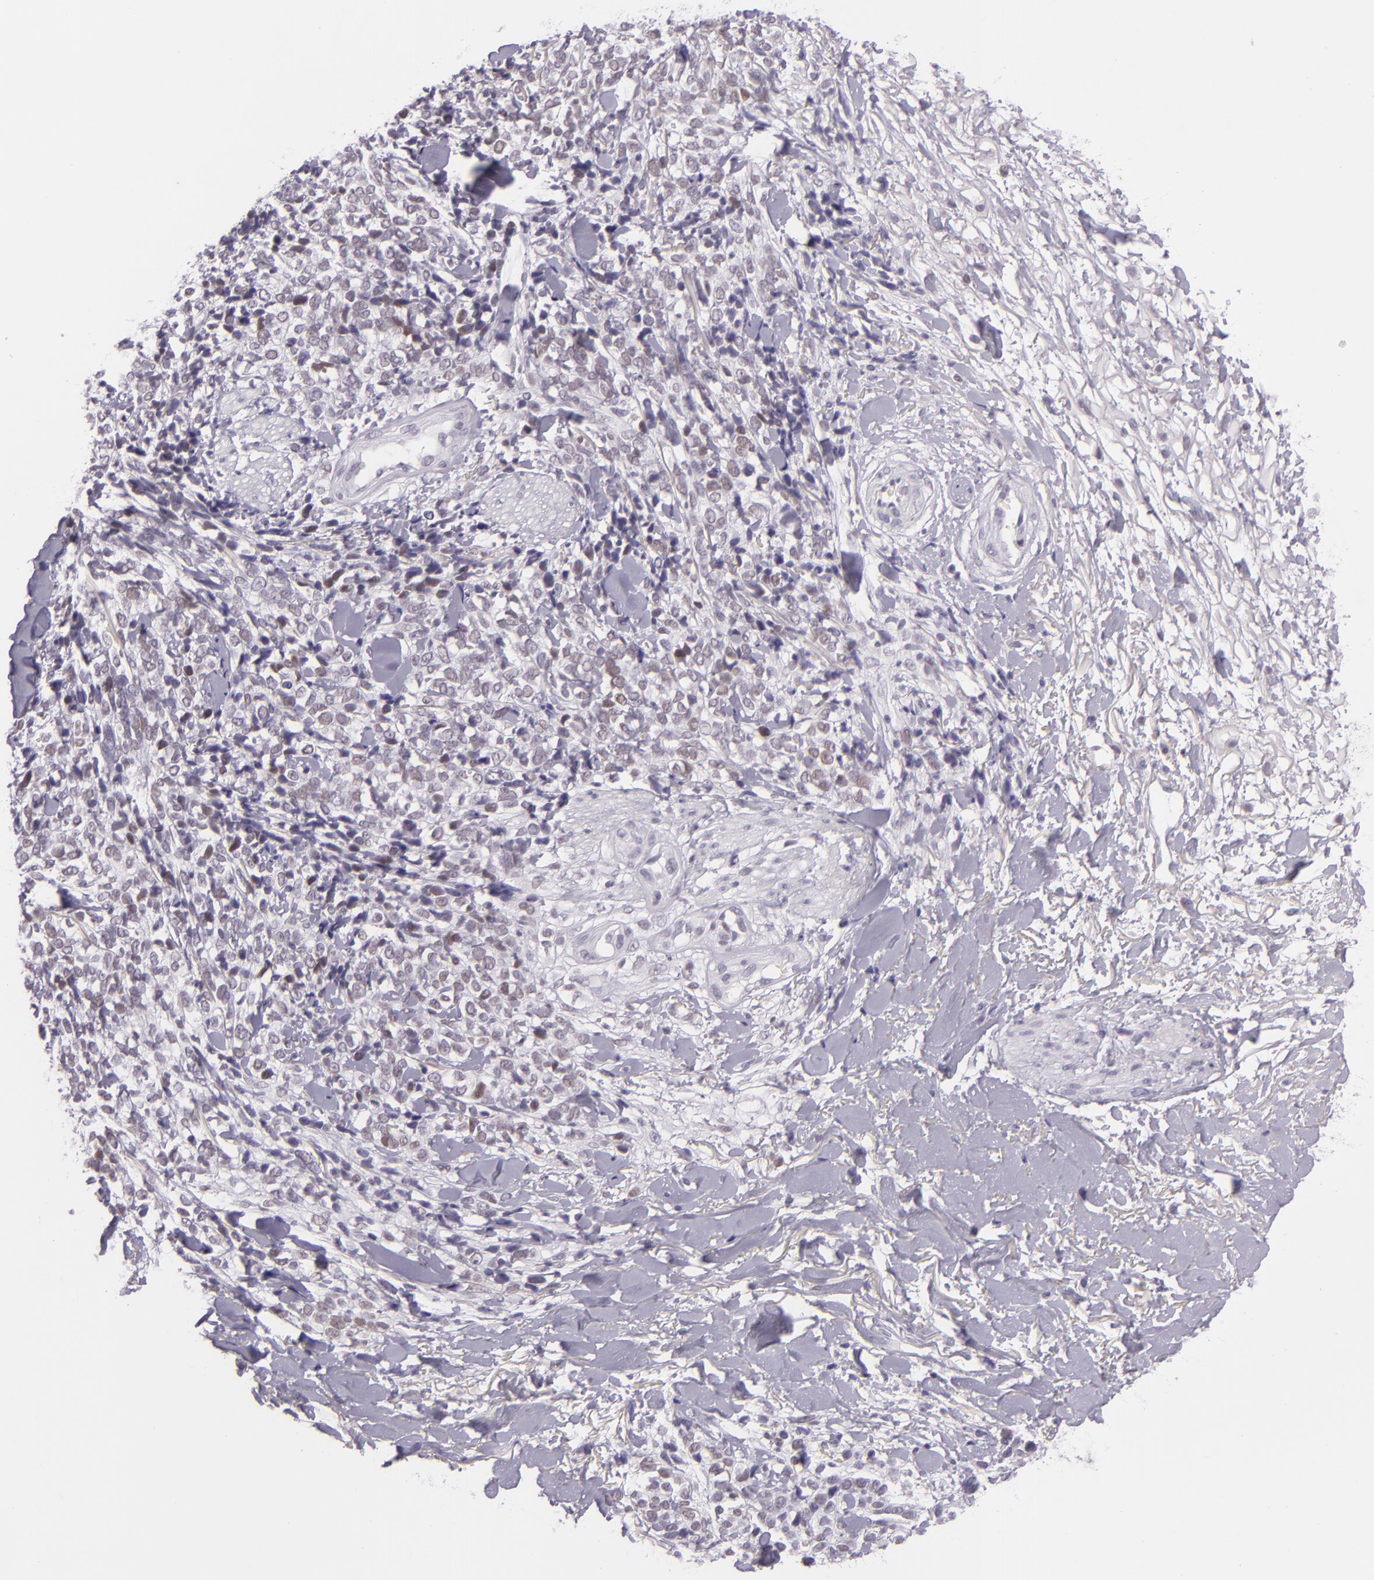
{"staining": {"intensity": "negative", "quantity": "none", "location": "none"}, "tissue": "melanoma", "cell_type": "Tumor cells", "image_type": "cancer", "snomed": [{"axis": "morphology", "description": "Malignant melanoma, NOS"}, {"axis": "topography", "description": "Skin"}], "caption": "Immunohistochemistry image of neoplastic tissue: malignant melanoma stained with DAB exhibits no significant protein positivity in tumor cells.", "gene": "CHEK2", "patient": {"sex": "female", "age": 85}}